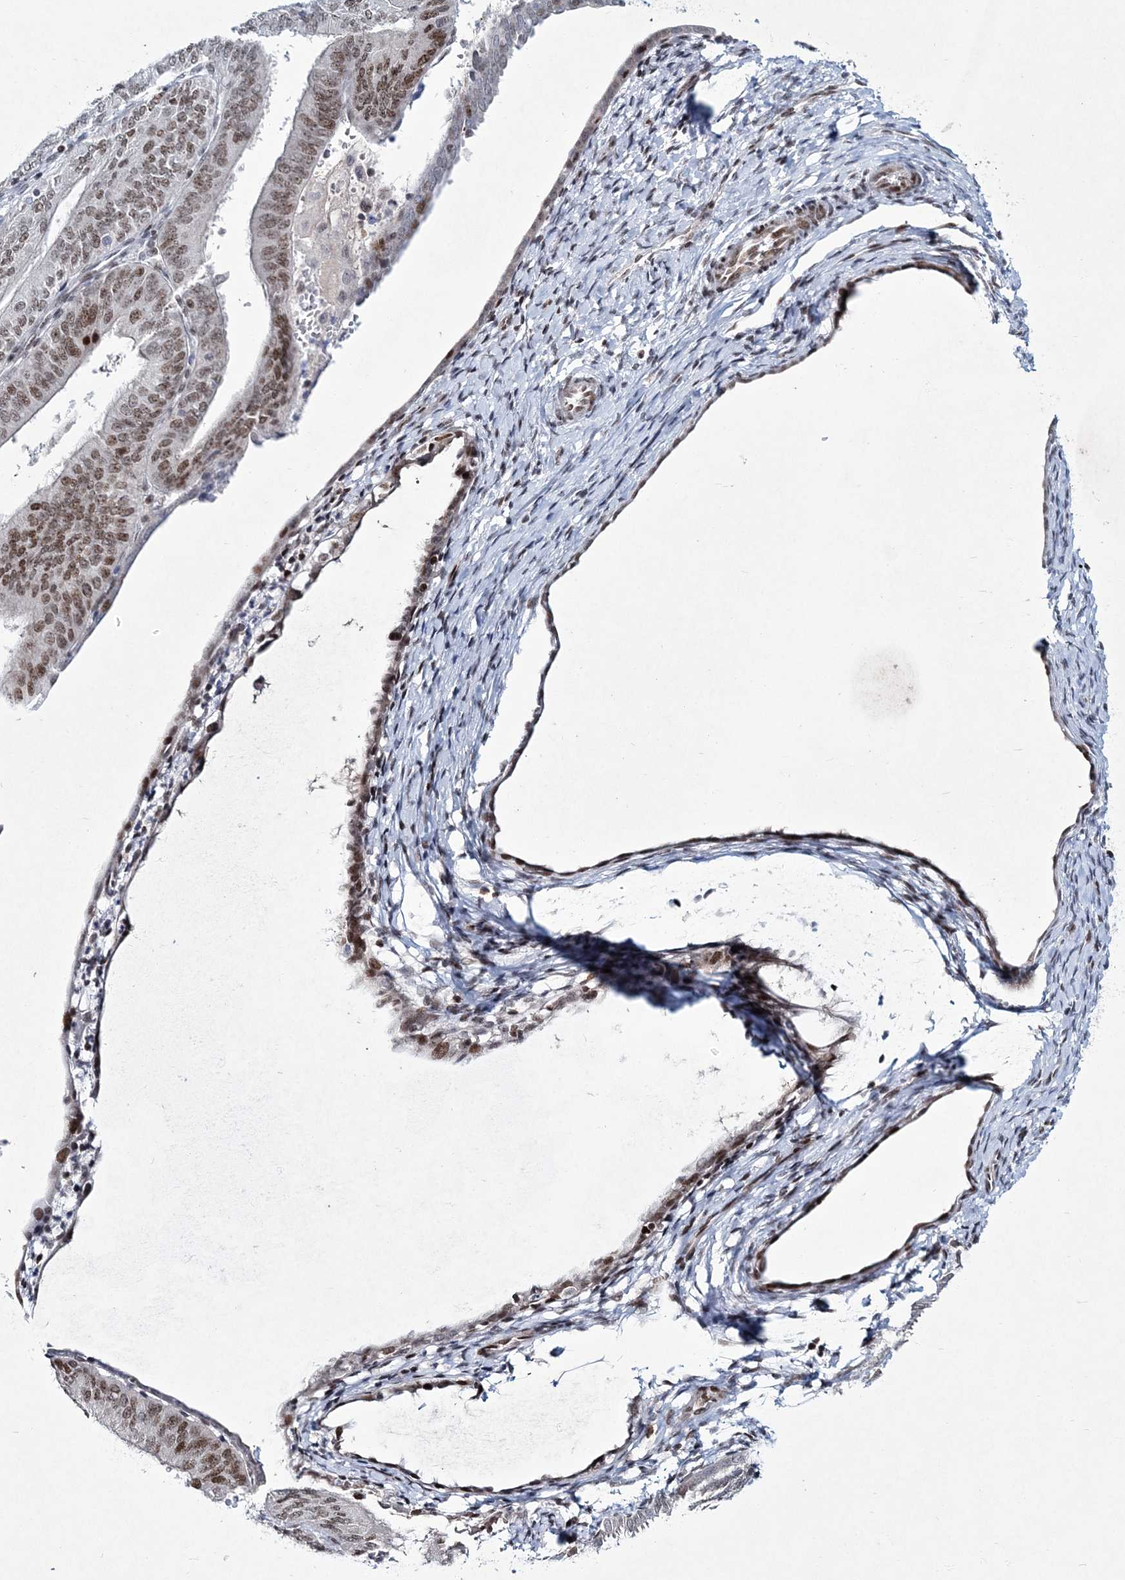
{"staining": {"intensity": "moderate", "quantity": "25%-75%", "location": "nuclear"}, "tissue": "endometrial cancer", "cell_type": "Tumor cells", "image_type": "cancer", "snomed": [{"axis": "morphology", "description": "Adenocarcinoma, NOS"}, {"axis": "topography", "description": "Endometrium"}], "caption": "This image shows immunohistochemistry (IHC) staining of human endometrial cancer (adenocarcinoma), with medium moderate nuclear positivity in about 25%-75% of tumor cells.", "gene": "LRRFIP2", "patient": {"sex": "female", "age": 58}}